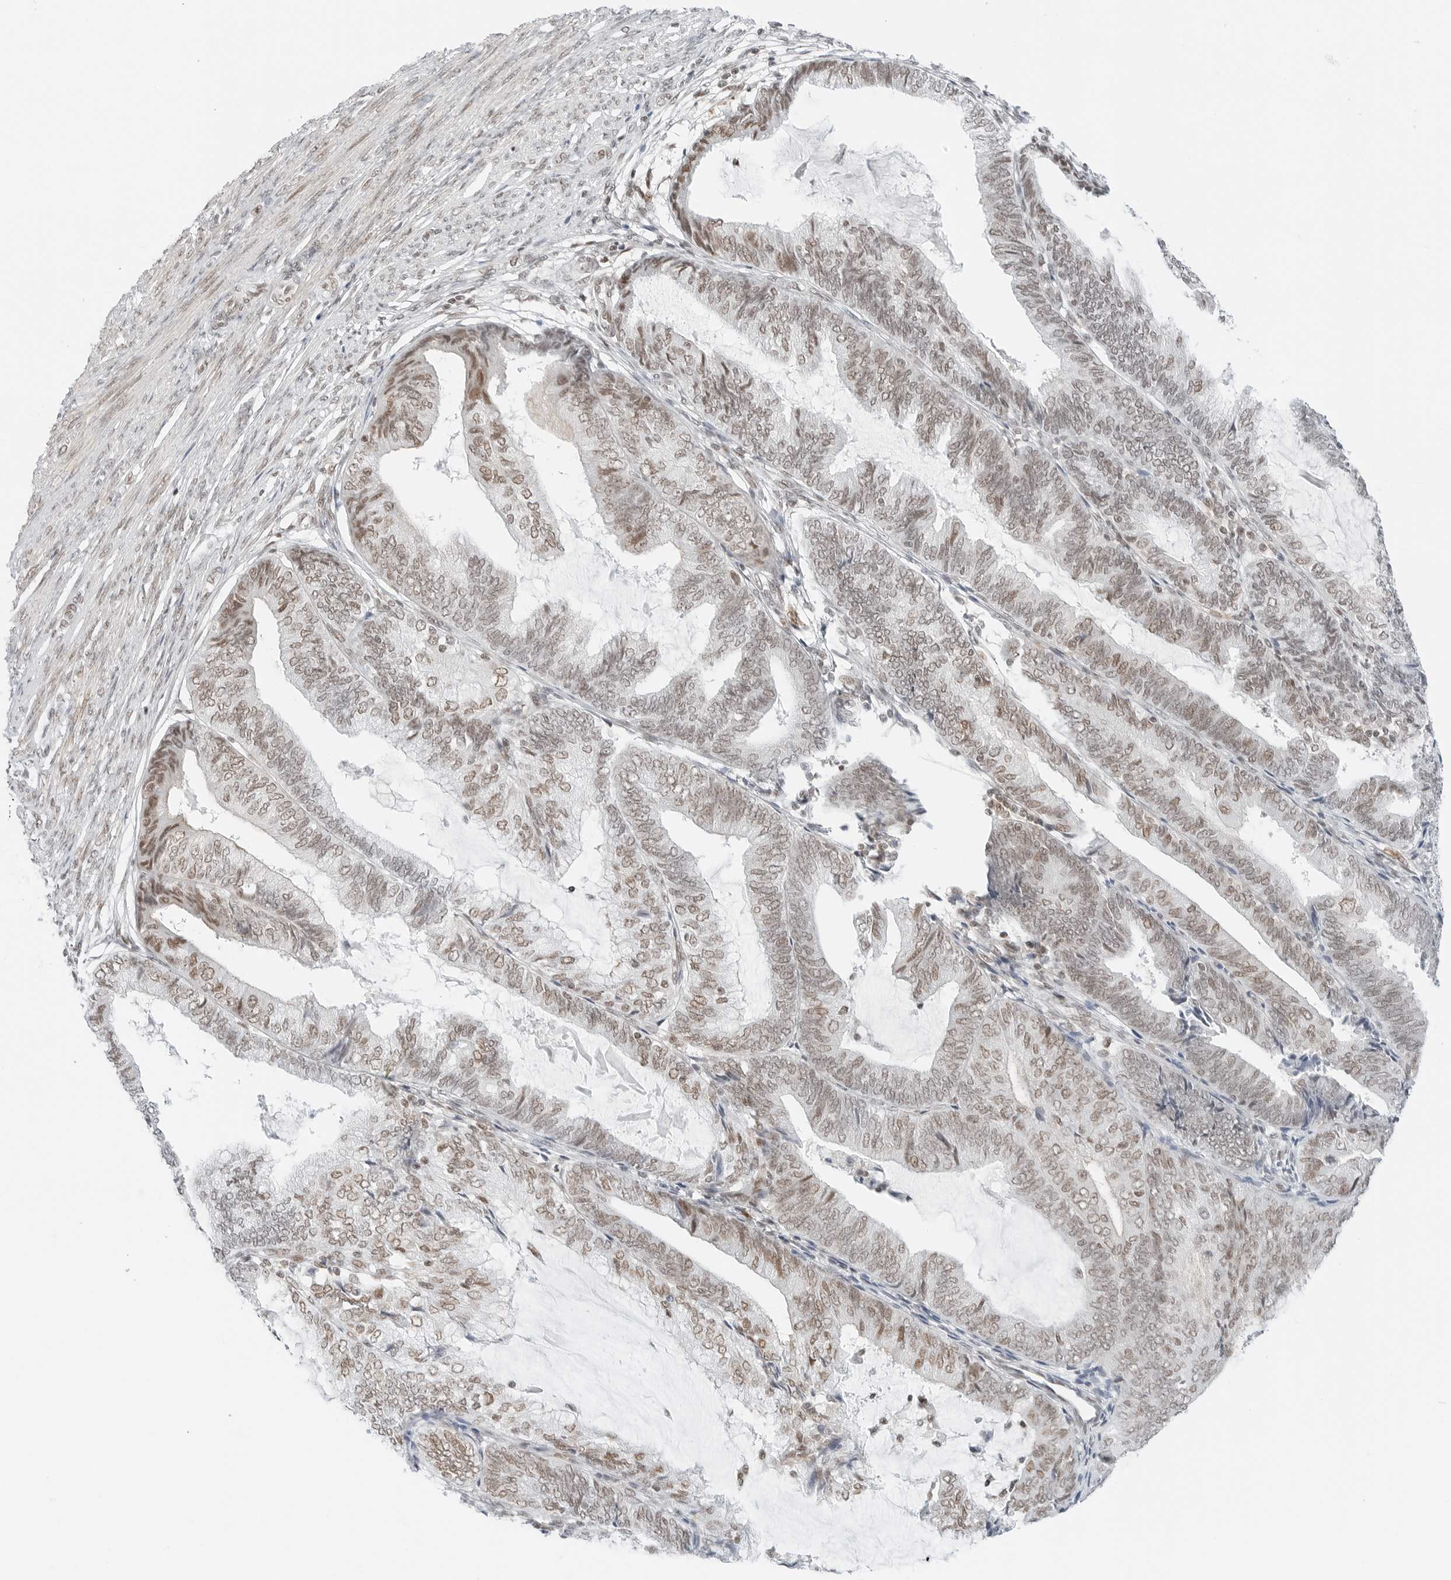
{"staining": {"intensity": "weak", "quantity": ">75%", "location": "nuclear"}, "tissue": "endometrial cancer", "cell_type": "Tumor cells", "image_type": "cancer", "snomed": [{"axis": "morphology", "description": "Adenocarcinoma, NOS"}, {"axis": "topography", "description": "Endometrium"}], "caption": "High-power microscopy captured an immunohistochemistry photomicrograph of endometrial cancer, revealing weak nuclear positivity in about >75% of tumor cells.", "gene": "CRTC2", "patient": {"sex": "female", "age": 81}}